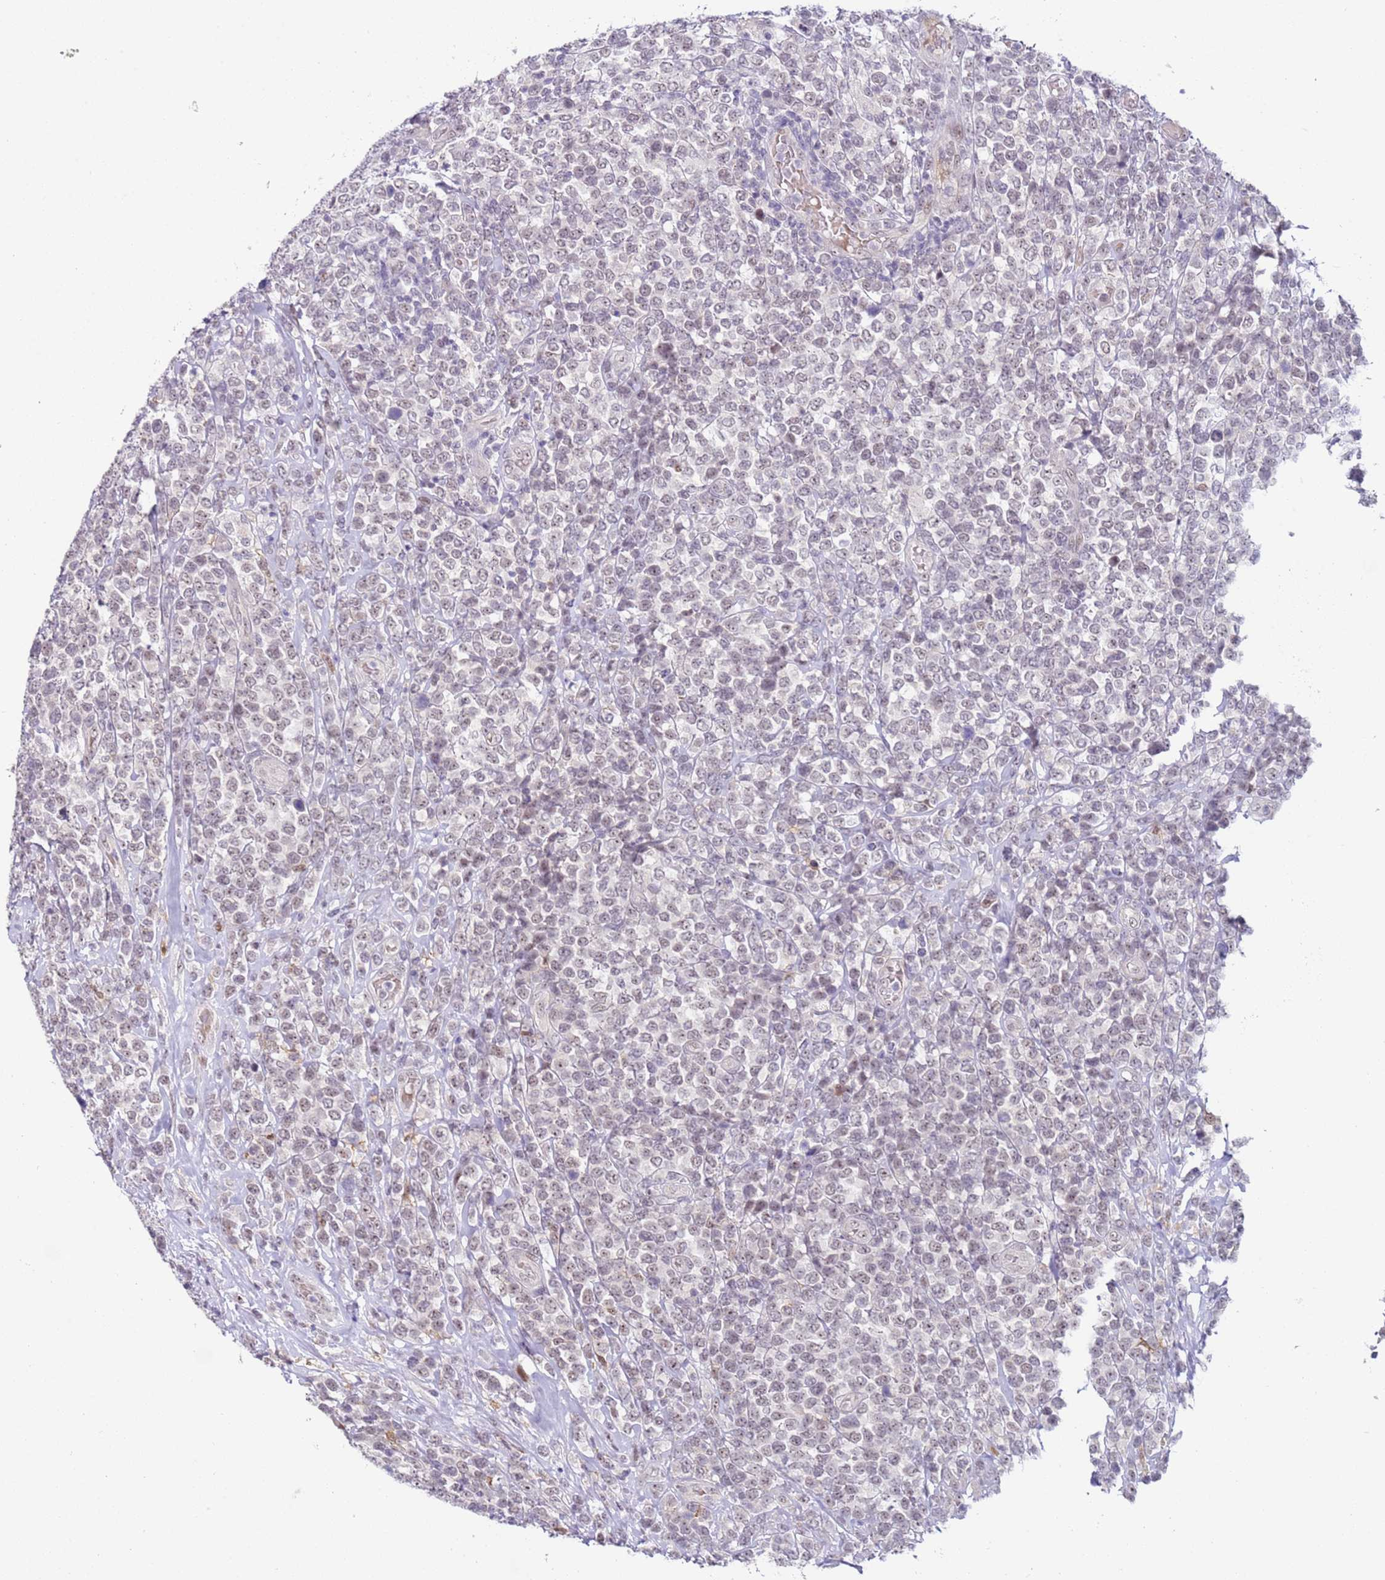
{"staining": {"intensity": "weak", "quantity": "<25%", "location": "nuclear"}, "tissue": "lymphoma", "cell_type": "Tumor cells", "image_type": "cancer", "snomed": [{"axis": "morphology", "description": "Malignant lymphoma, non-Hodgkin's type, High grade"}, {"axis": "topography", "description": "Soft tissue"}], "caption": "DAB immunohistochemical staining of human high-grade malignant lymphoma, non-Hodgkin's type shows no significant positivity in tumor cells.", "gene": "LGALSL", "patient": {"sex": "female", "age": 56}}